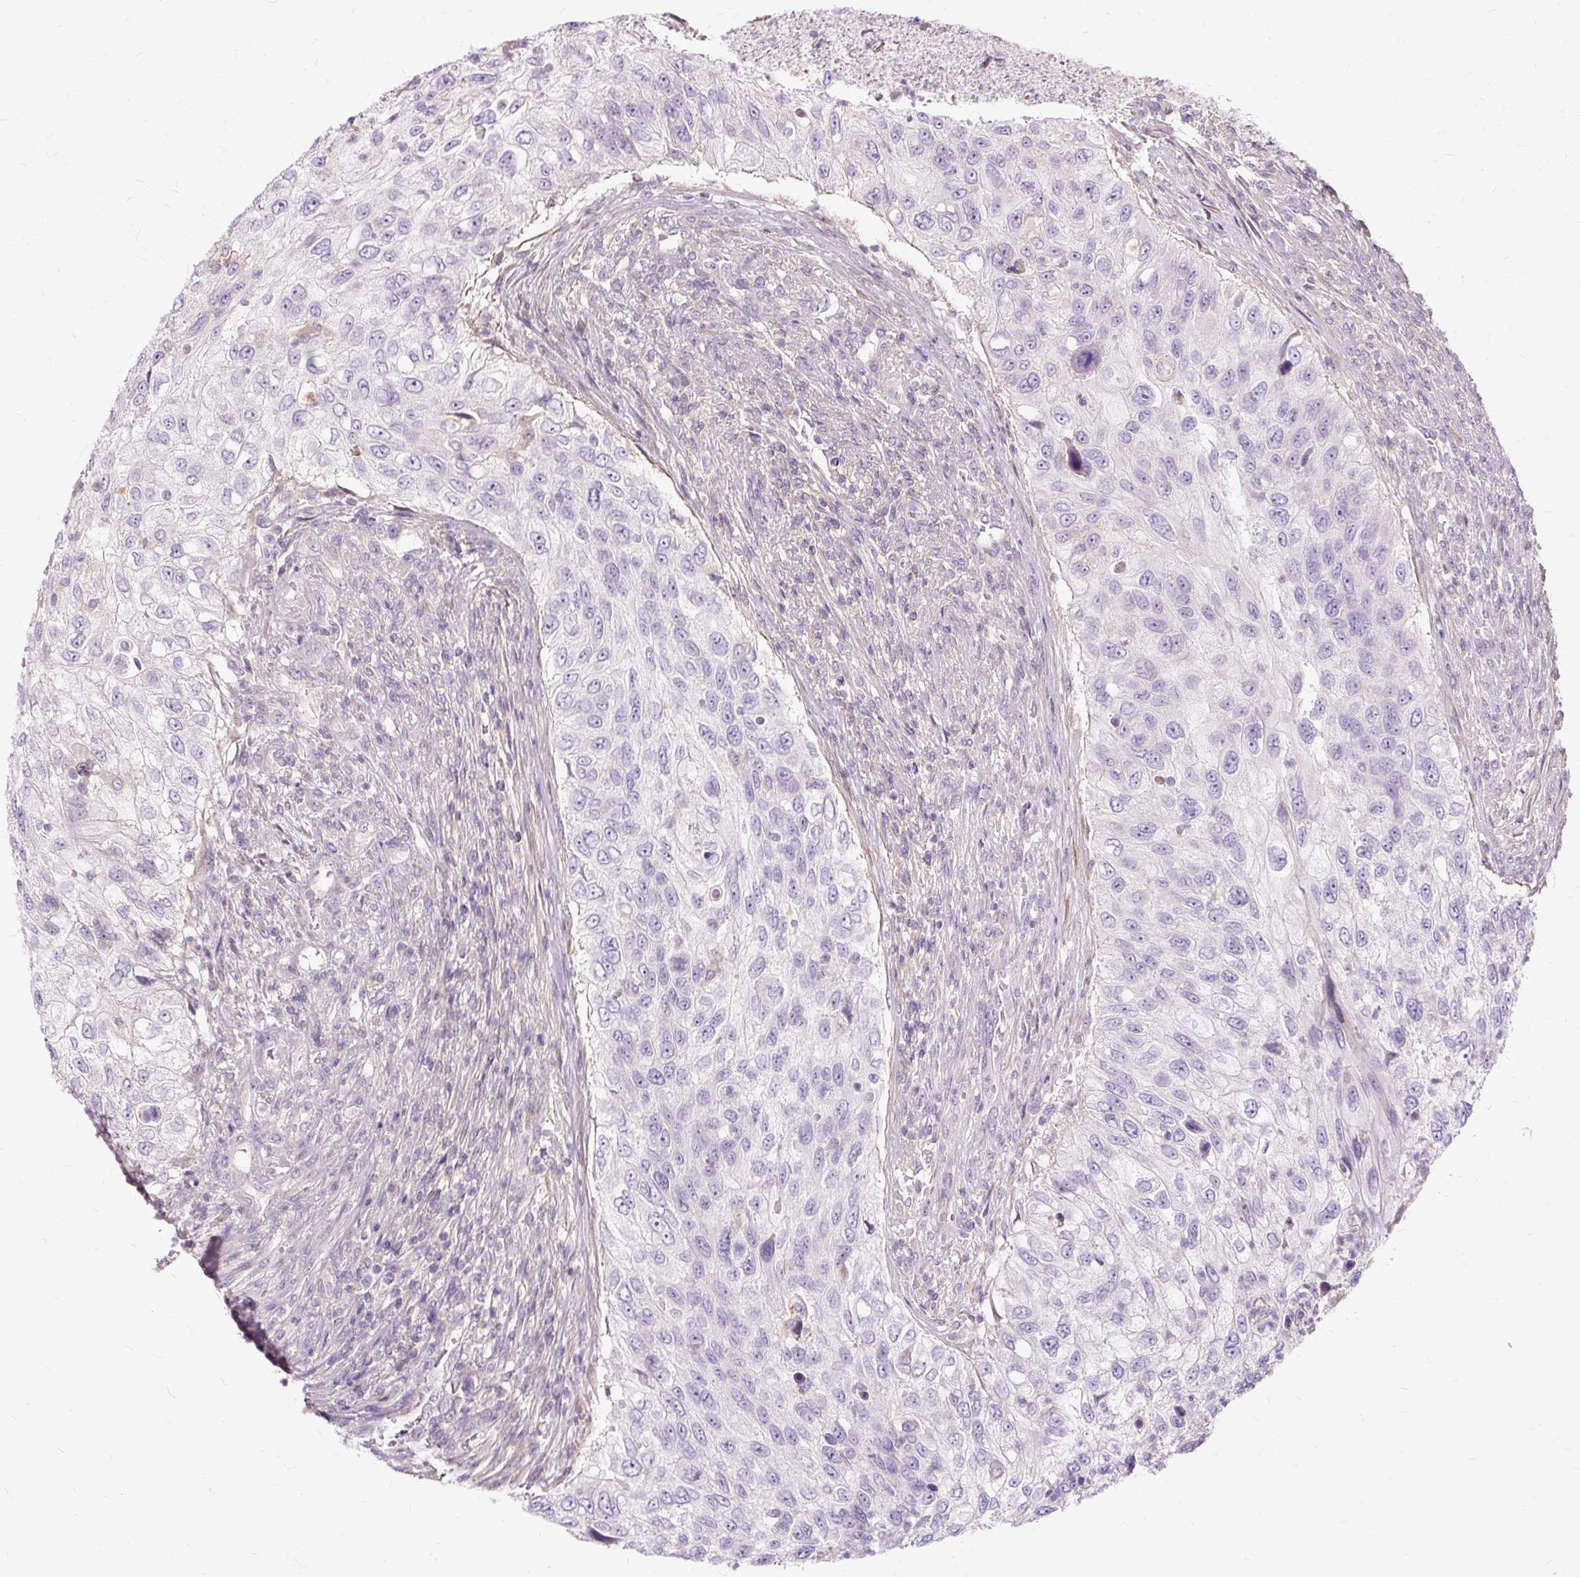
{"staining": {"intensity": "negative", "quantity": "none", "location": "none"}, "tissue": "urothelial cancer", "cell_type": "Tumor cells", "image_type": "cancer", "snomed": [{"axis": "morphology", "description": "Urothelial carcinoma, High grade"}, {"axis": "topography", "description": "Urinary bladder"}], "caption": "DAB (3,3'-diaminobenzidine) immunohistochemical staining of human urothelial cancer reveals no significant staining in tumor cells.", "gene": "TSPAN8", "patient": {"sex": "female", "age": 60}}